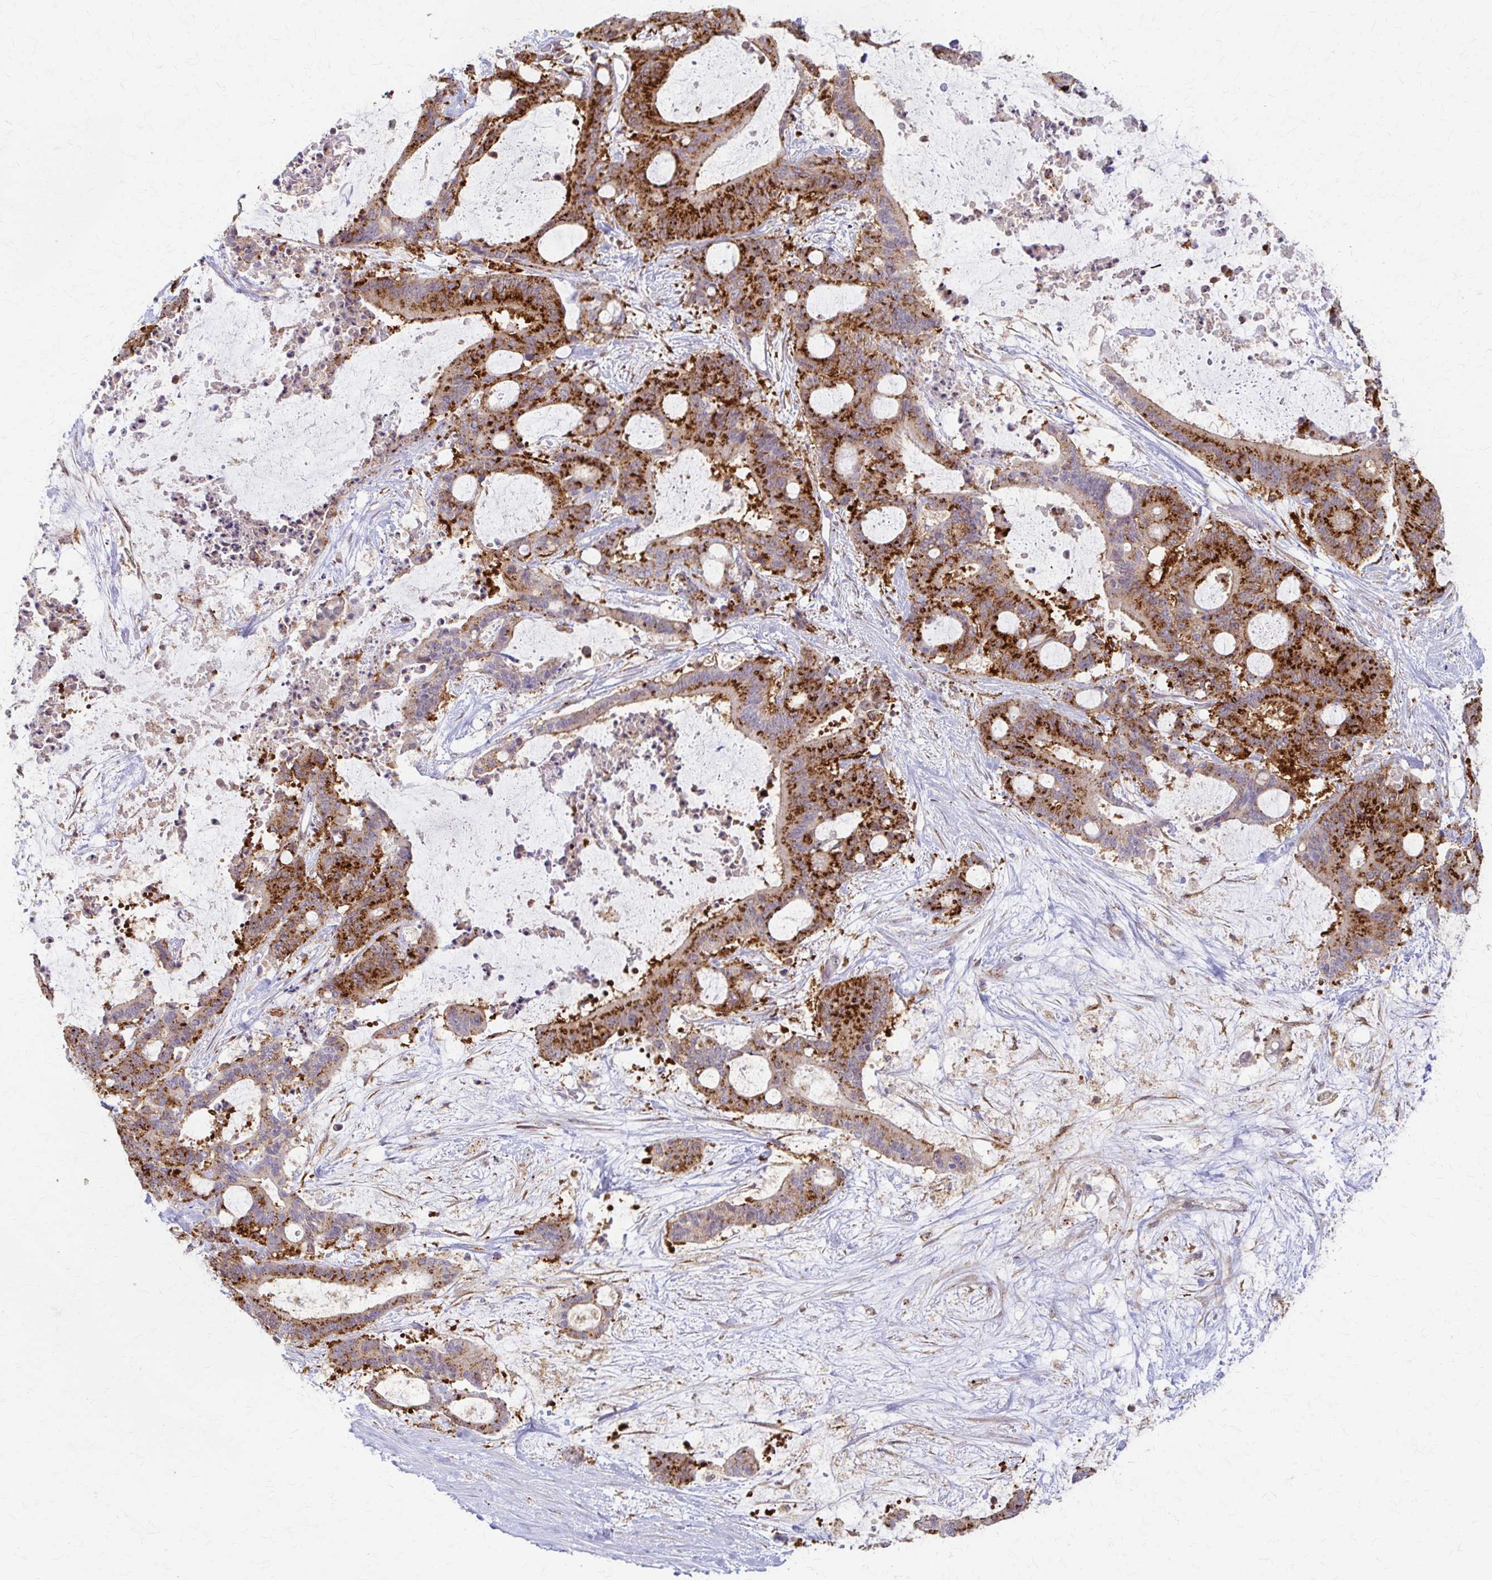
{"staining": {"intensity": "strong", "quantity": "25%-75%", "location": "cytoplasmic/membranous"}, "tissue": "liver cancer", "cell_type": "Tumor cells", "image_type": "cancer", "snomed": [{"axis": "morphology", "description": "Normal tissue, NOS"}, {"axis": "morphology", "description": "Cholangiocarcinoma"}, {"axis": "topography", "description": "Liver"}, {"axis": "topography", "description": "Peripheral nerve tissue"}], "caption": "Human liver cholangiocarcinoma stained with a brown dye displays strong cytoplasmic/membranous positive positivity in approximately 25%-75% of tumor cells.", "gene": "ARHGAP35", "patient": {"sex": "female", "age": 73}}